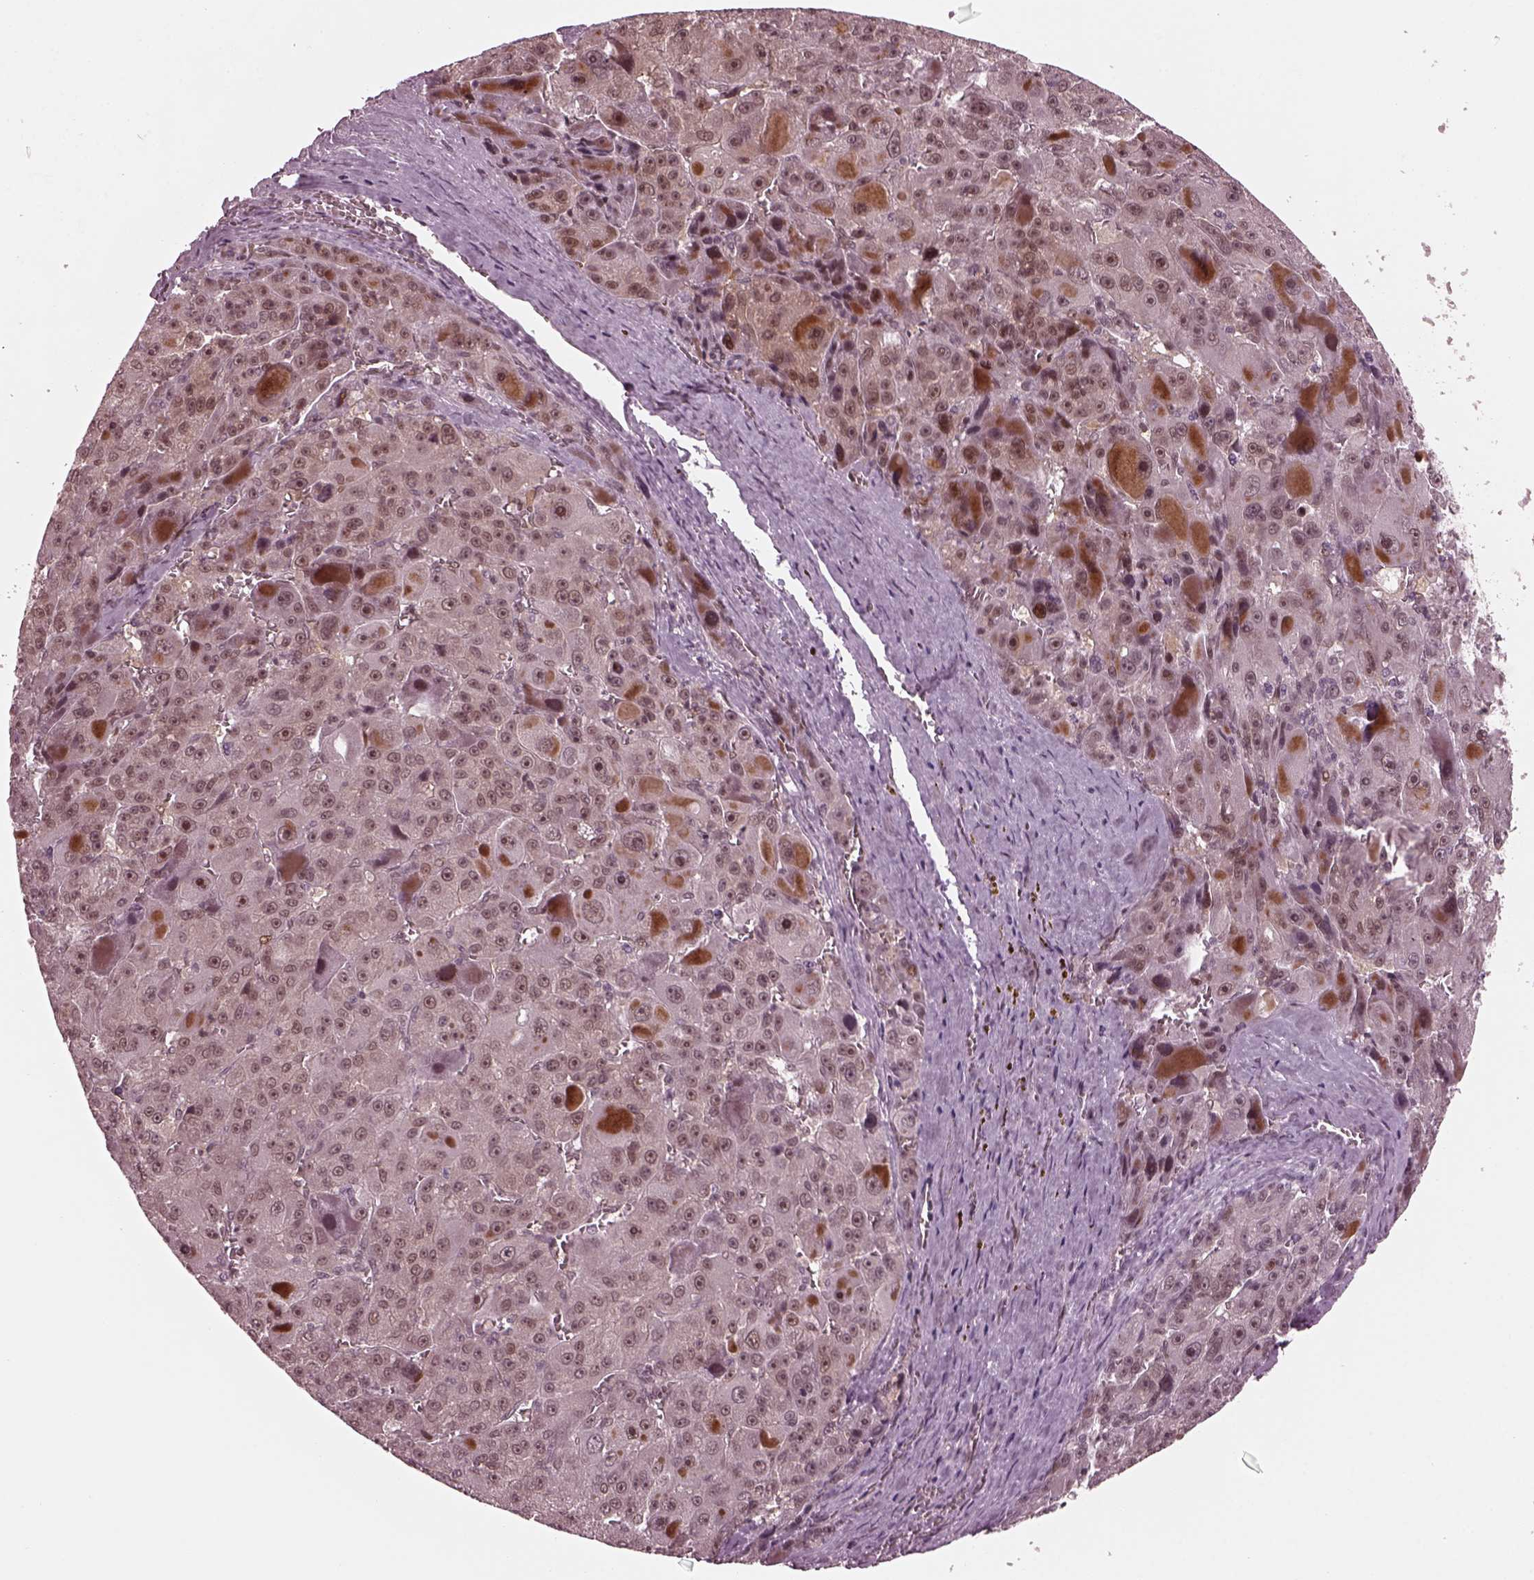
{"staining": {"intensity": "moderate", "quantity": "<25%", "location": "cytoplasmic/membranous,nuclear"}, "tissue": "liver cancer", "cell_type": "Tumor cells", "image_type": "cancer", "snomed": [{"axis": "morphology", "description": "Carcinoma, Hepatocellular, NOS"}, {"axis": "topography", "description": "Liver"}], "caption": "Approximately <25% of tumor cells in human hepatocellular carcinoma (liver) exhibit moderate cytoplasmic/membranous and nuclear protein positivity as visualized by brown immunohistochemical staining.", "gene": "TRIB3", "patient": {"sex": "male", "age": 76}}